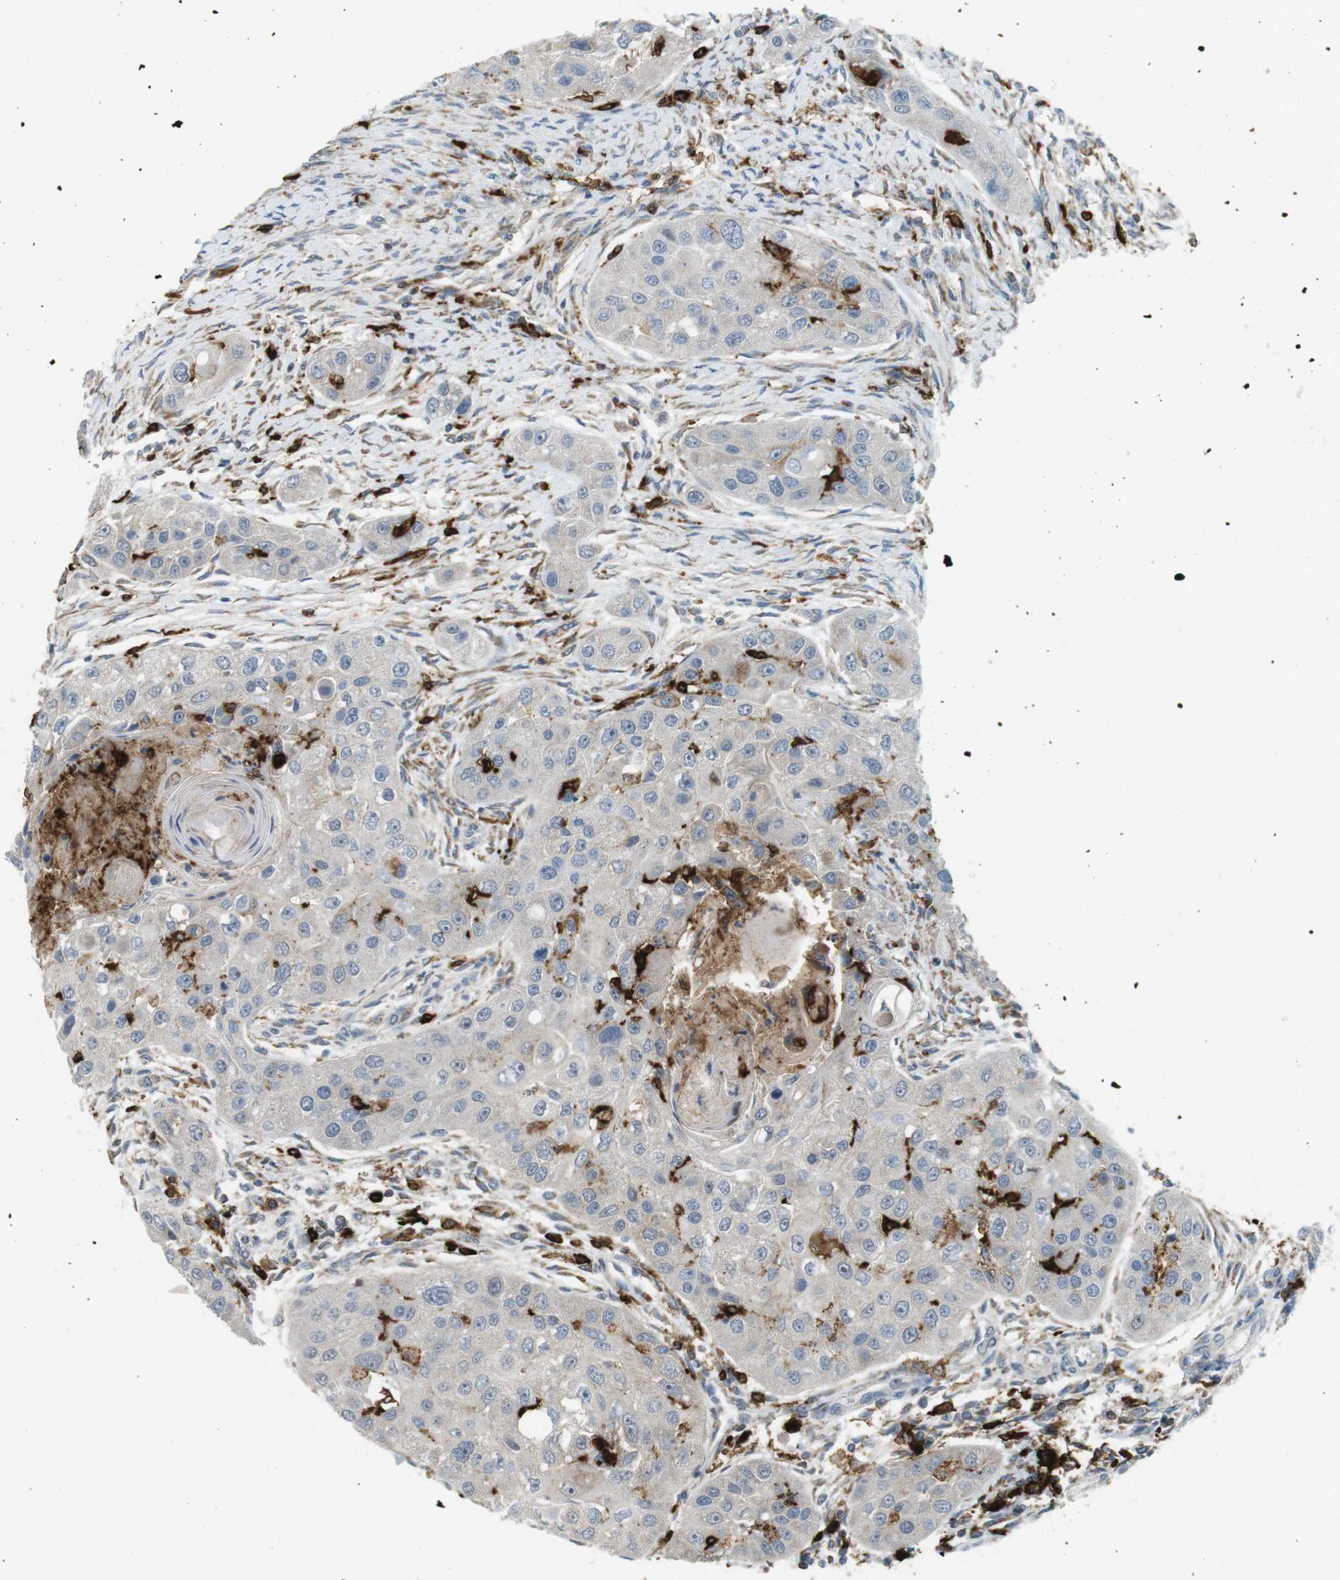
{"staining": {"intensity": "negative", "quantity": "none", "location": "none"}, "tissue": "head and neck cancer", "cell_type": "Tumor cells", "image_type": "cancer", "snomed": [{"axis": "morphology", "description": "Normal tissue, NOS"}, {"axis": "morphology", "description": "Squamous cell carcinoma, NOS"}, {"axis": "topography", "description": "Skeletal muscle"}, {"axis": "topography", "description": "Head-Neck"}], "caption": "Histopathology image shows no significant protein positivity in tumor cells of head and neck cancer.", "gene": "HLA-DRA", "patient": {"sex": "male", "age": 51}}